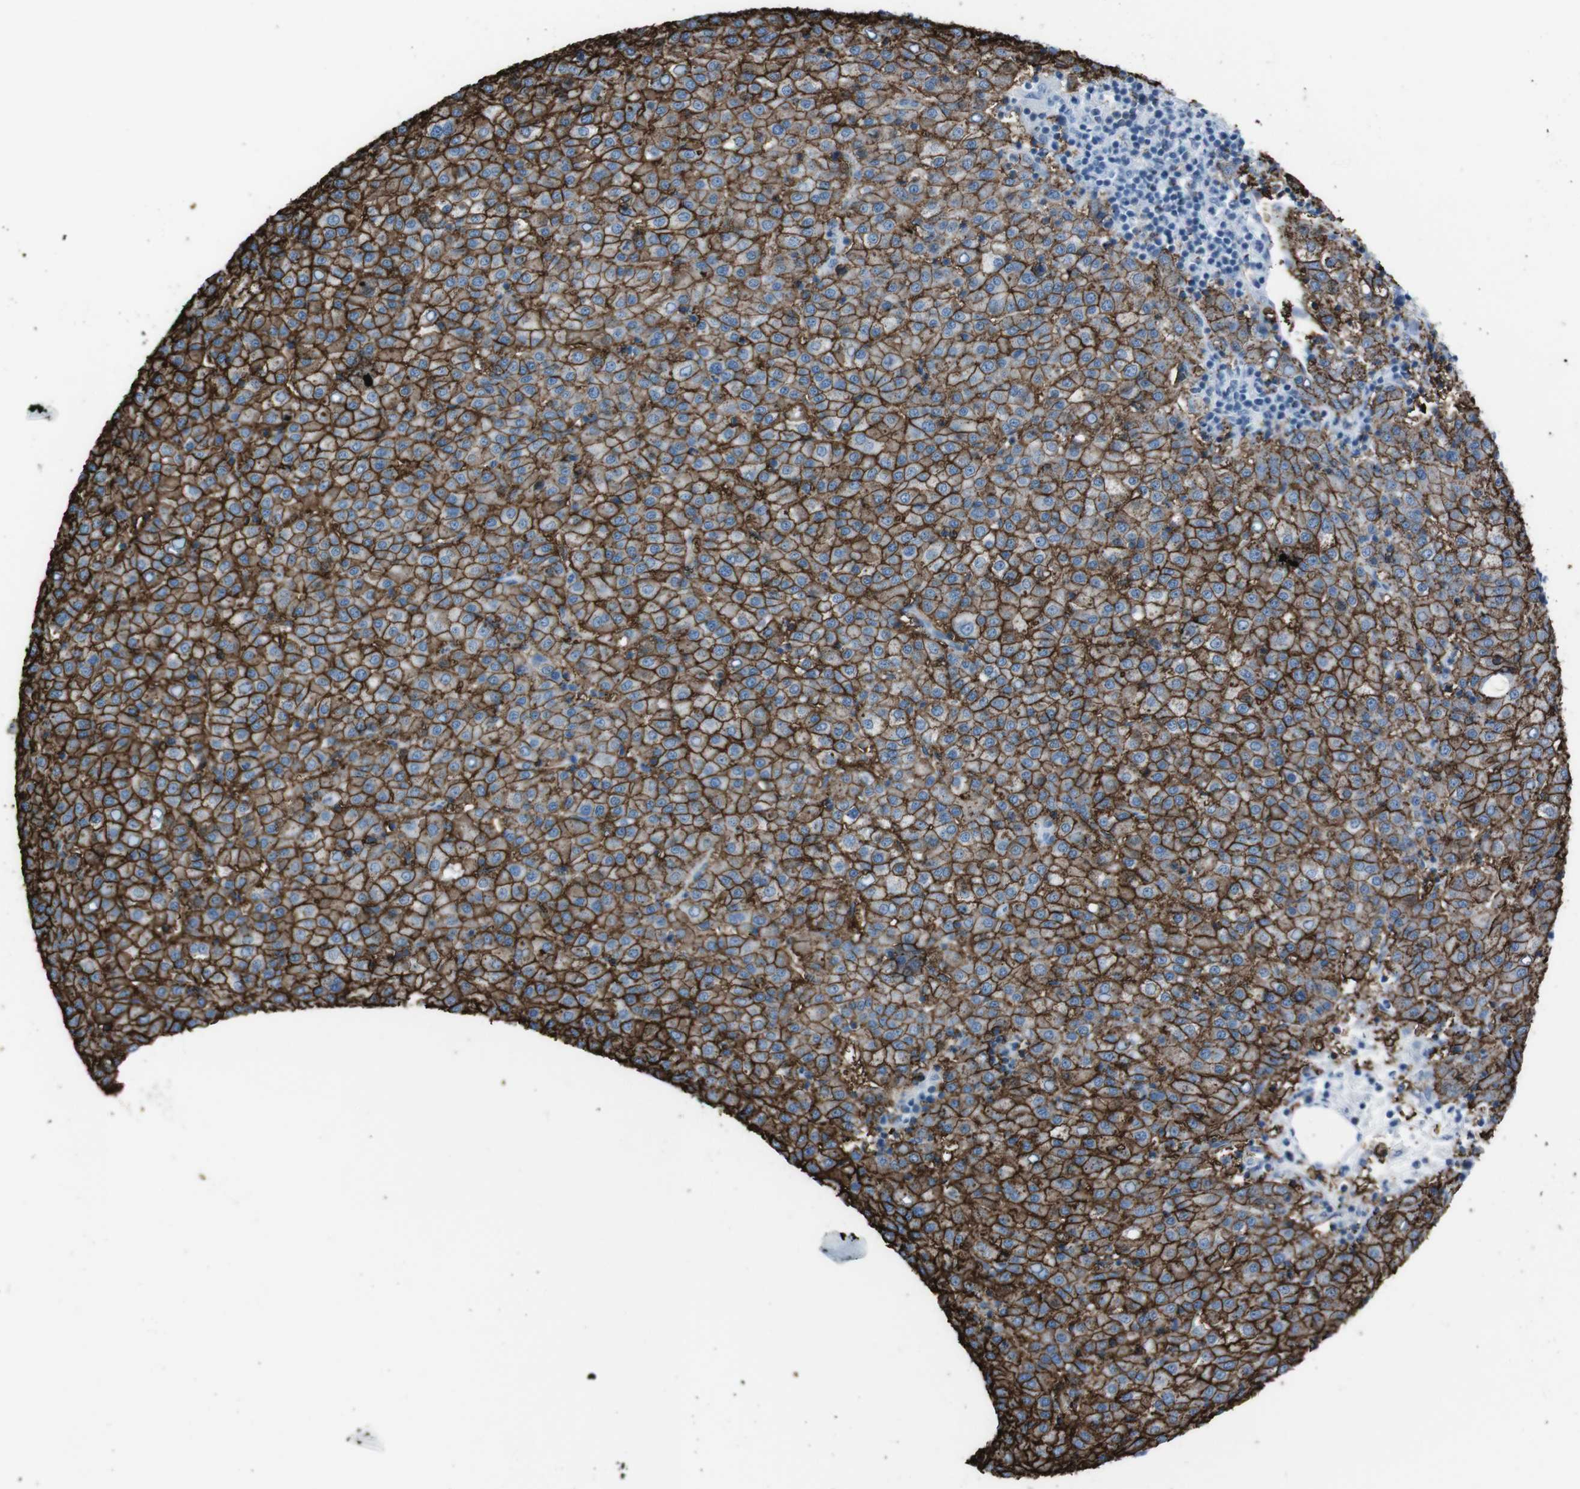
{"staining": {"intensity": "strong", "quantity": ">75%", "location": "cytoplasmic/membranous"}, "tissue": "liver cancer", "cell_type": "Tumor cells", "image_type": "cancer", "snomed": [{"axis": "morphology", "description": "Carcinoma, Hepatocellular, NOS"}, {"axis": "topography", "description": "Liver"}], "caption": "The image shows immunohistochemical staining of liver cancer (hepatocellular carcinoma). There is strong cytoplasmic/membranous positivity is identified in approximately >75% of tumor cells.", "gene": "ST6GAL1", "patient": {"sex": "female", "age": 58}}